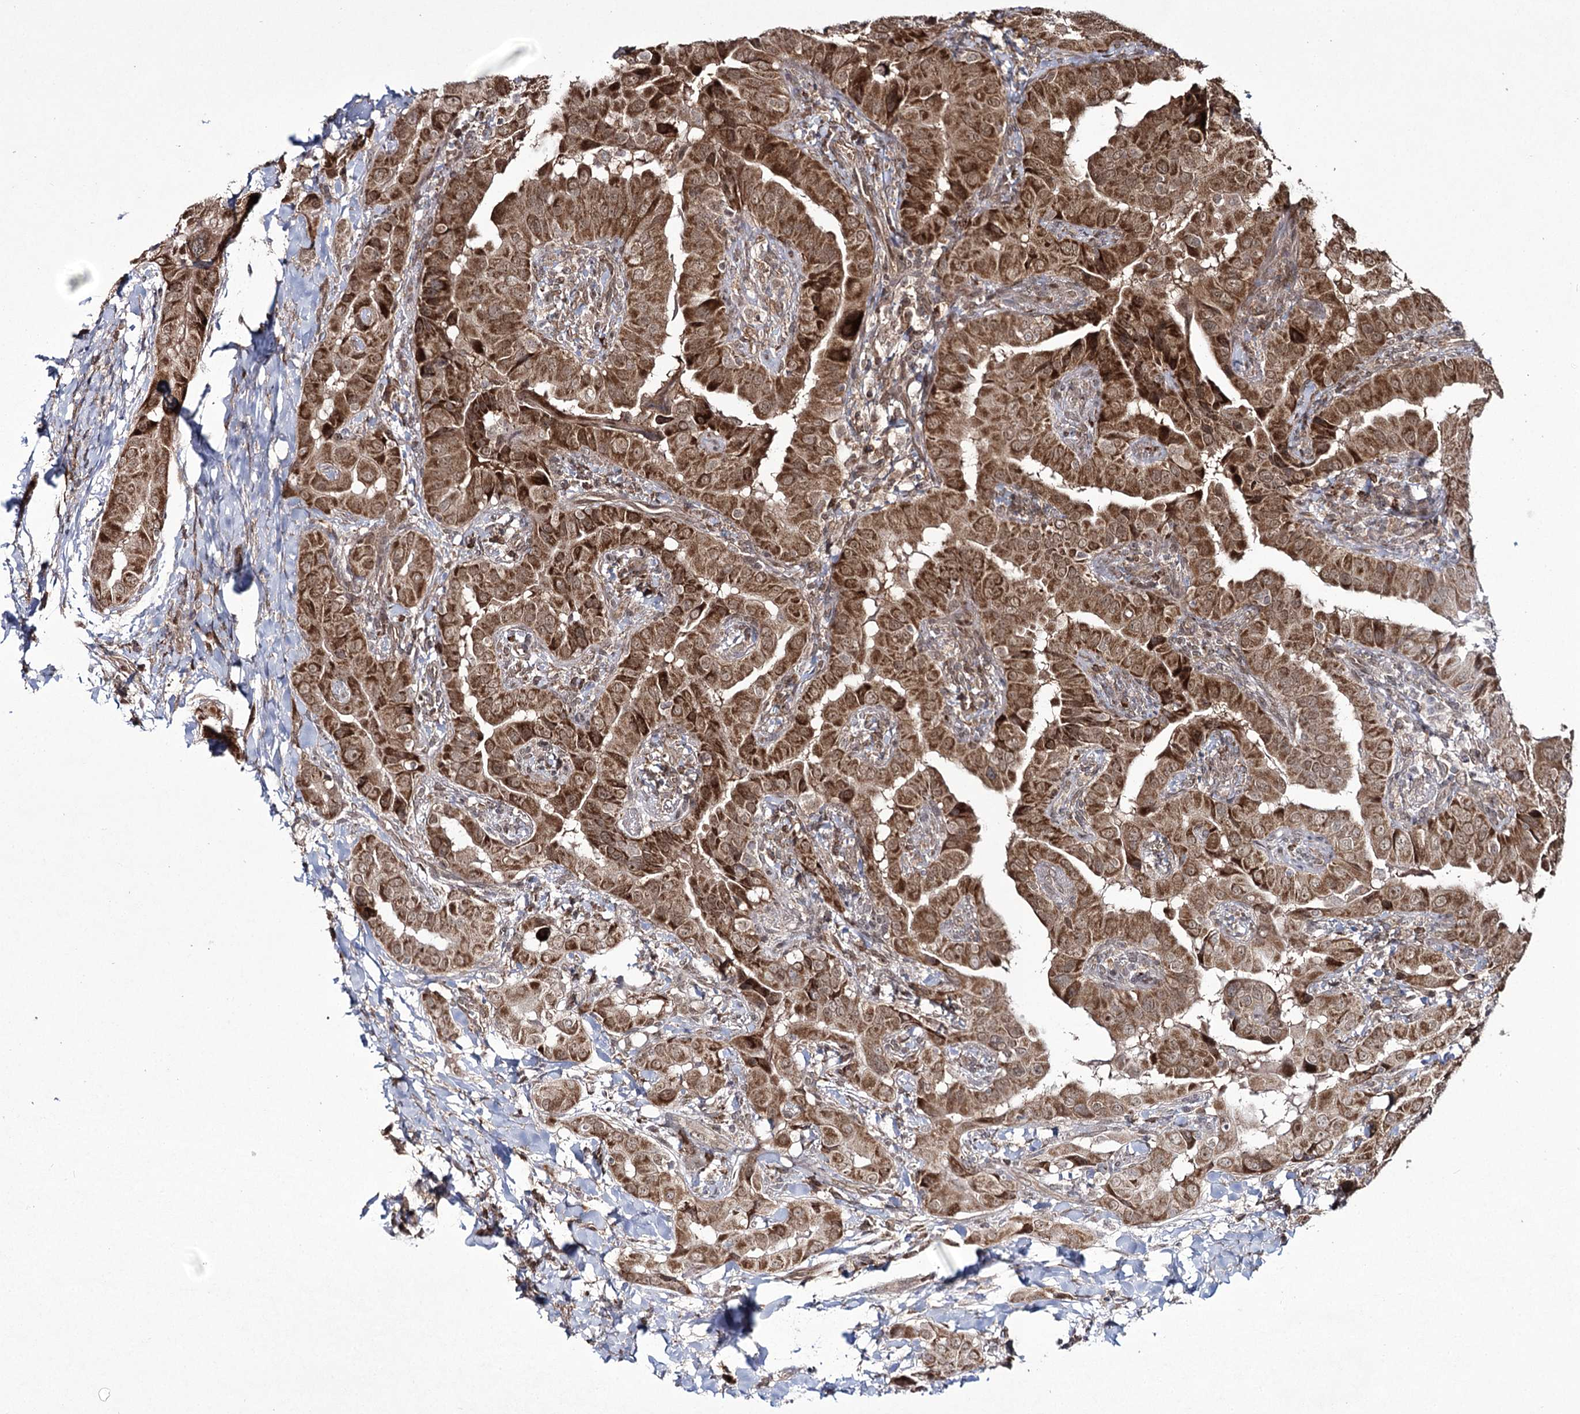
{"staining": {"intensity": "moderate", "quantity": ">75%", "location": "cytoplasmic/membranous,nuclear"}, "tissue": "thyroid cancer", "cell_type": "Tumor cells", "image_type": "cancer", "snomed": [{"axis": "morphology", "description": "Papillary adenocarcinoma, NOS"}, {"axis": "topography", "description": "Thyroid gland"}], "caption": "IHC (DAB (3,3'-diaminobenzidine)) staining of thyroid papillary adenocarcinoma shows moderate cytoplasmic/membranous and nuclear protein staining in approximately >75% of tumor cells. Using DAB (3,3'-diaminobenzidine) (brown) and hematoxylin (blue) stains, captured at high magnification using brightfield microscopy.", "gene": "TRNT1", "patient": {"sex": "male", "age": 33}}